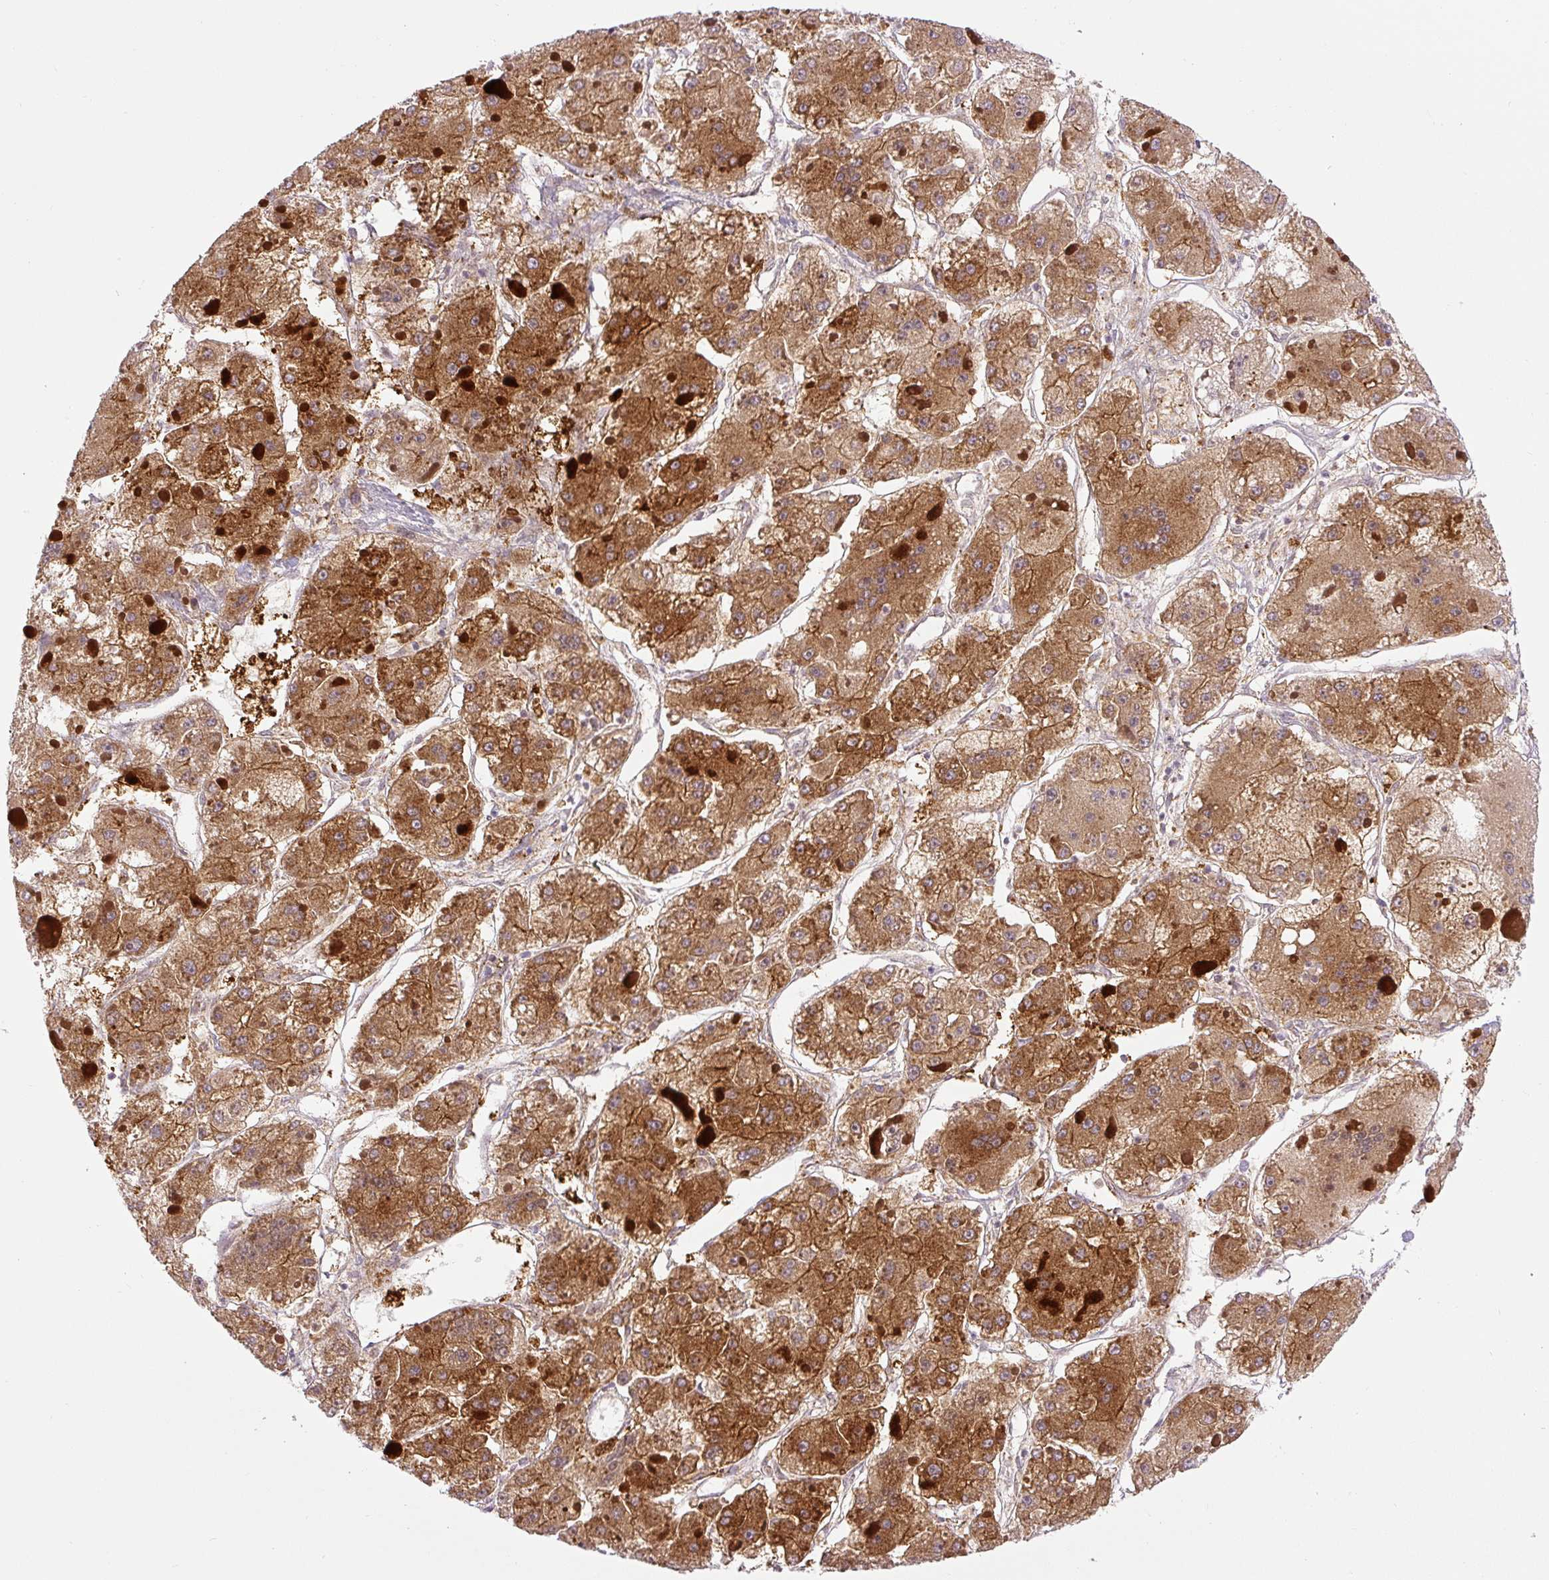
{"staining": {"intensity": "strong", "quantity": ">75%", "location": "cytoplasmic/membranous"}, "tissue": "liver cancer", "cell_type": "Tumor cells", "image_type": "cancer", "snomed": [{"axis": "morphology", "description": "Carcinoma, Hepatocellular, NOS"}, {"axis": "topography", "description": "Liver"}], "caption": "Immunohistochemistry of human liver hepatocellular carcinoma displays high levels of strong cytoplasmic/membranous positivity in approximately >75% of tumor cells.", "gene": "PCM1", "patient": {"sex": "female", "age": 73}}